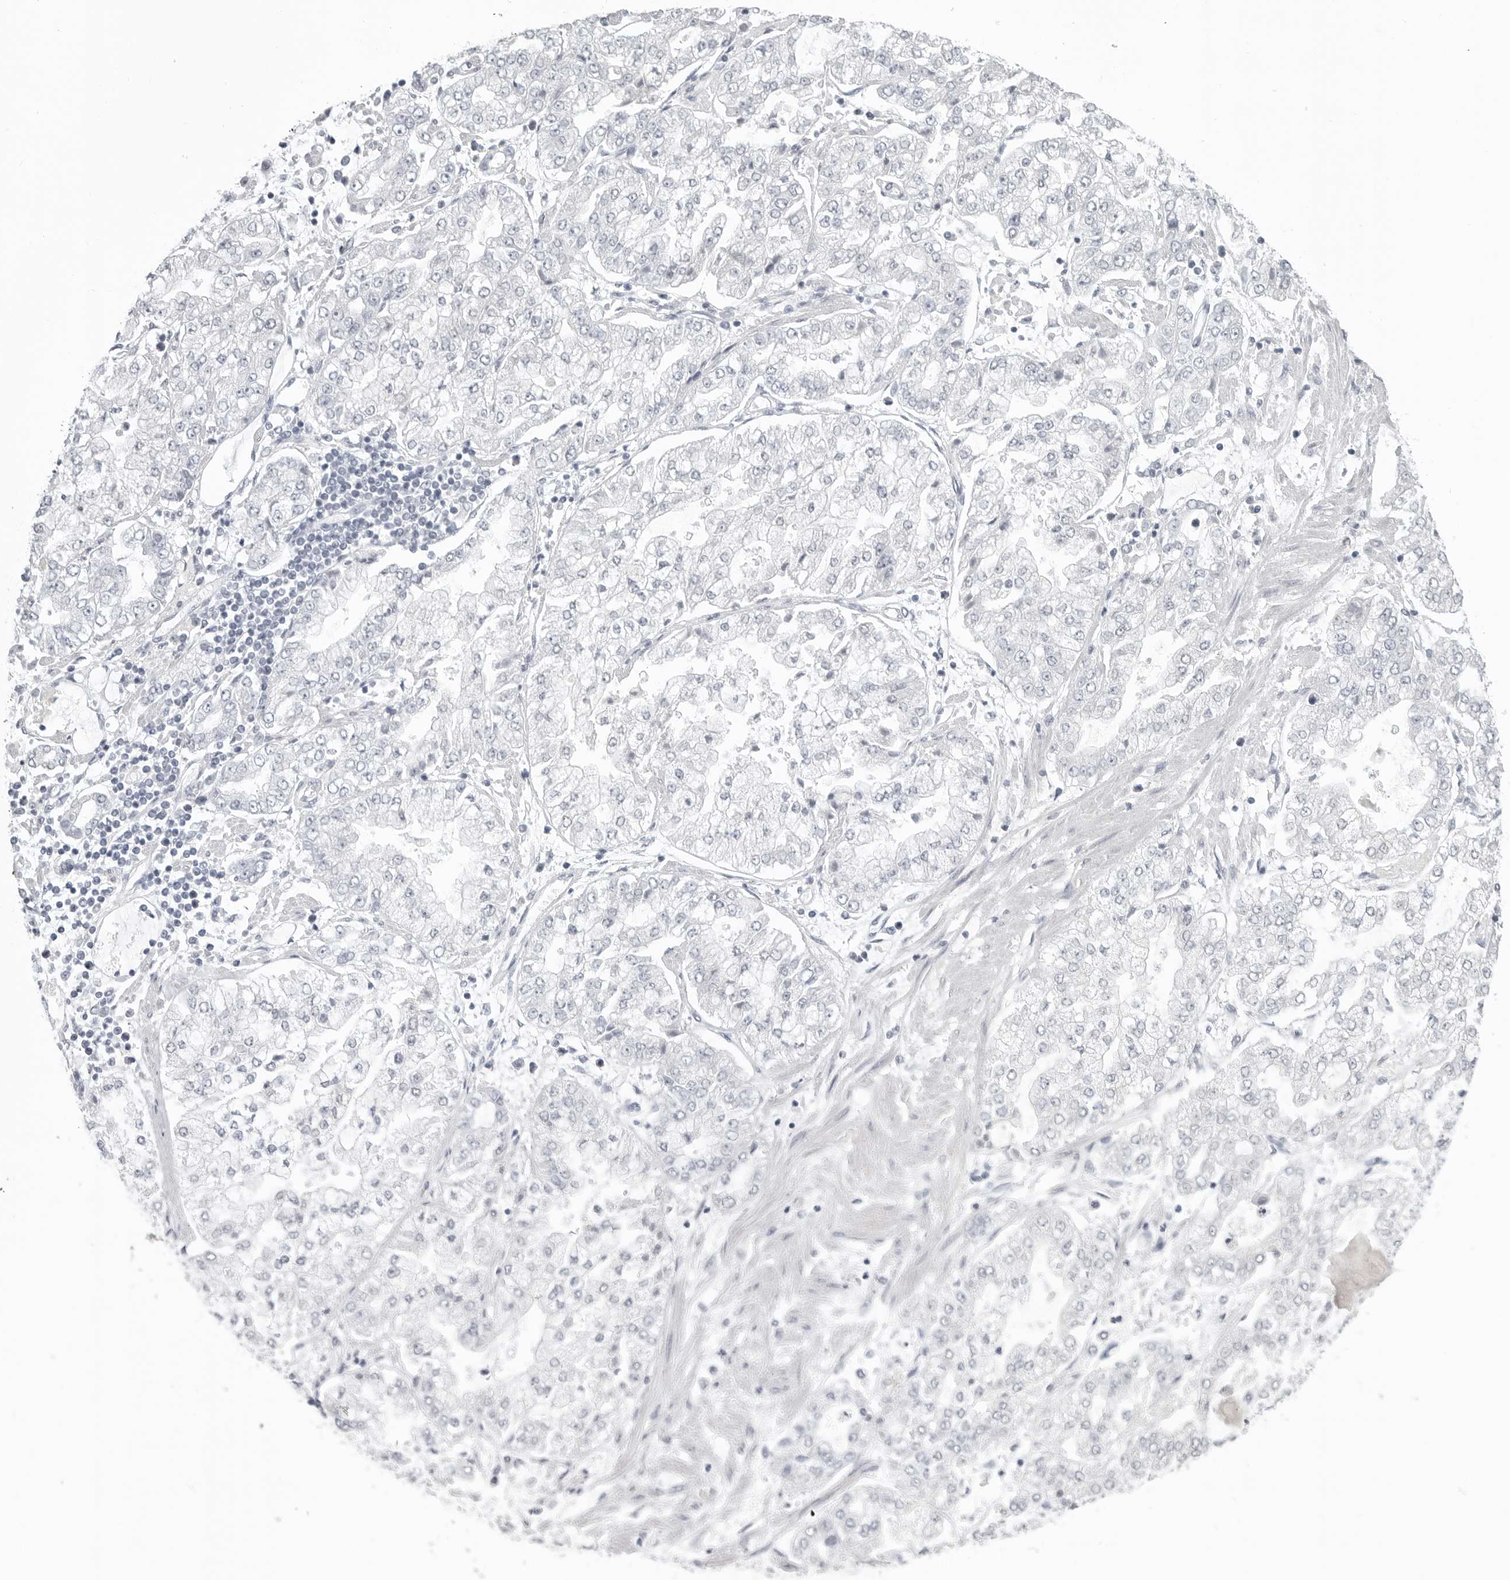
{"staining": {"intensity": "negative", "quantity": "none", "location": "none"}, "tissue": "stomach cancer", "cell_type": "Tumor cells", "image_type": "cancer", "snomed": [{"axis": "morphology", "description": "Adenocarcinoma, NOS"}, {"axis": "topography", "description": "Stomach"}], "caption": "Tumor cells are negative for brown protein staining in adenocarcinoma (stomach).", "gene": "BPIFA1", "patient": {"sex": "male", "age": 76}}